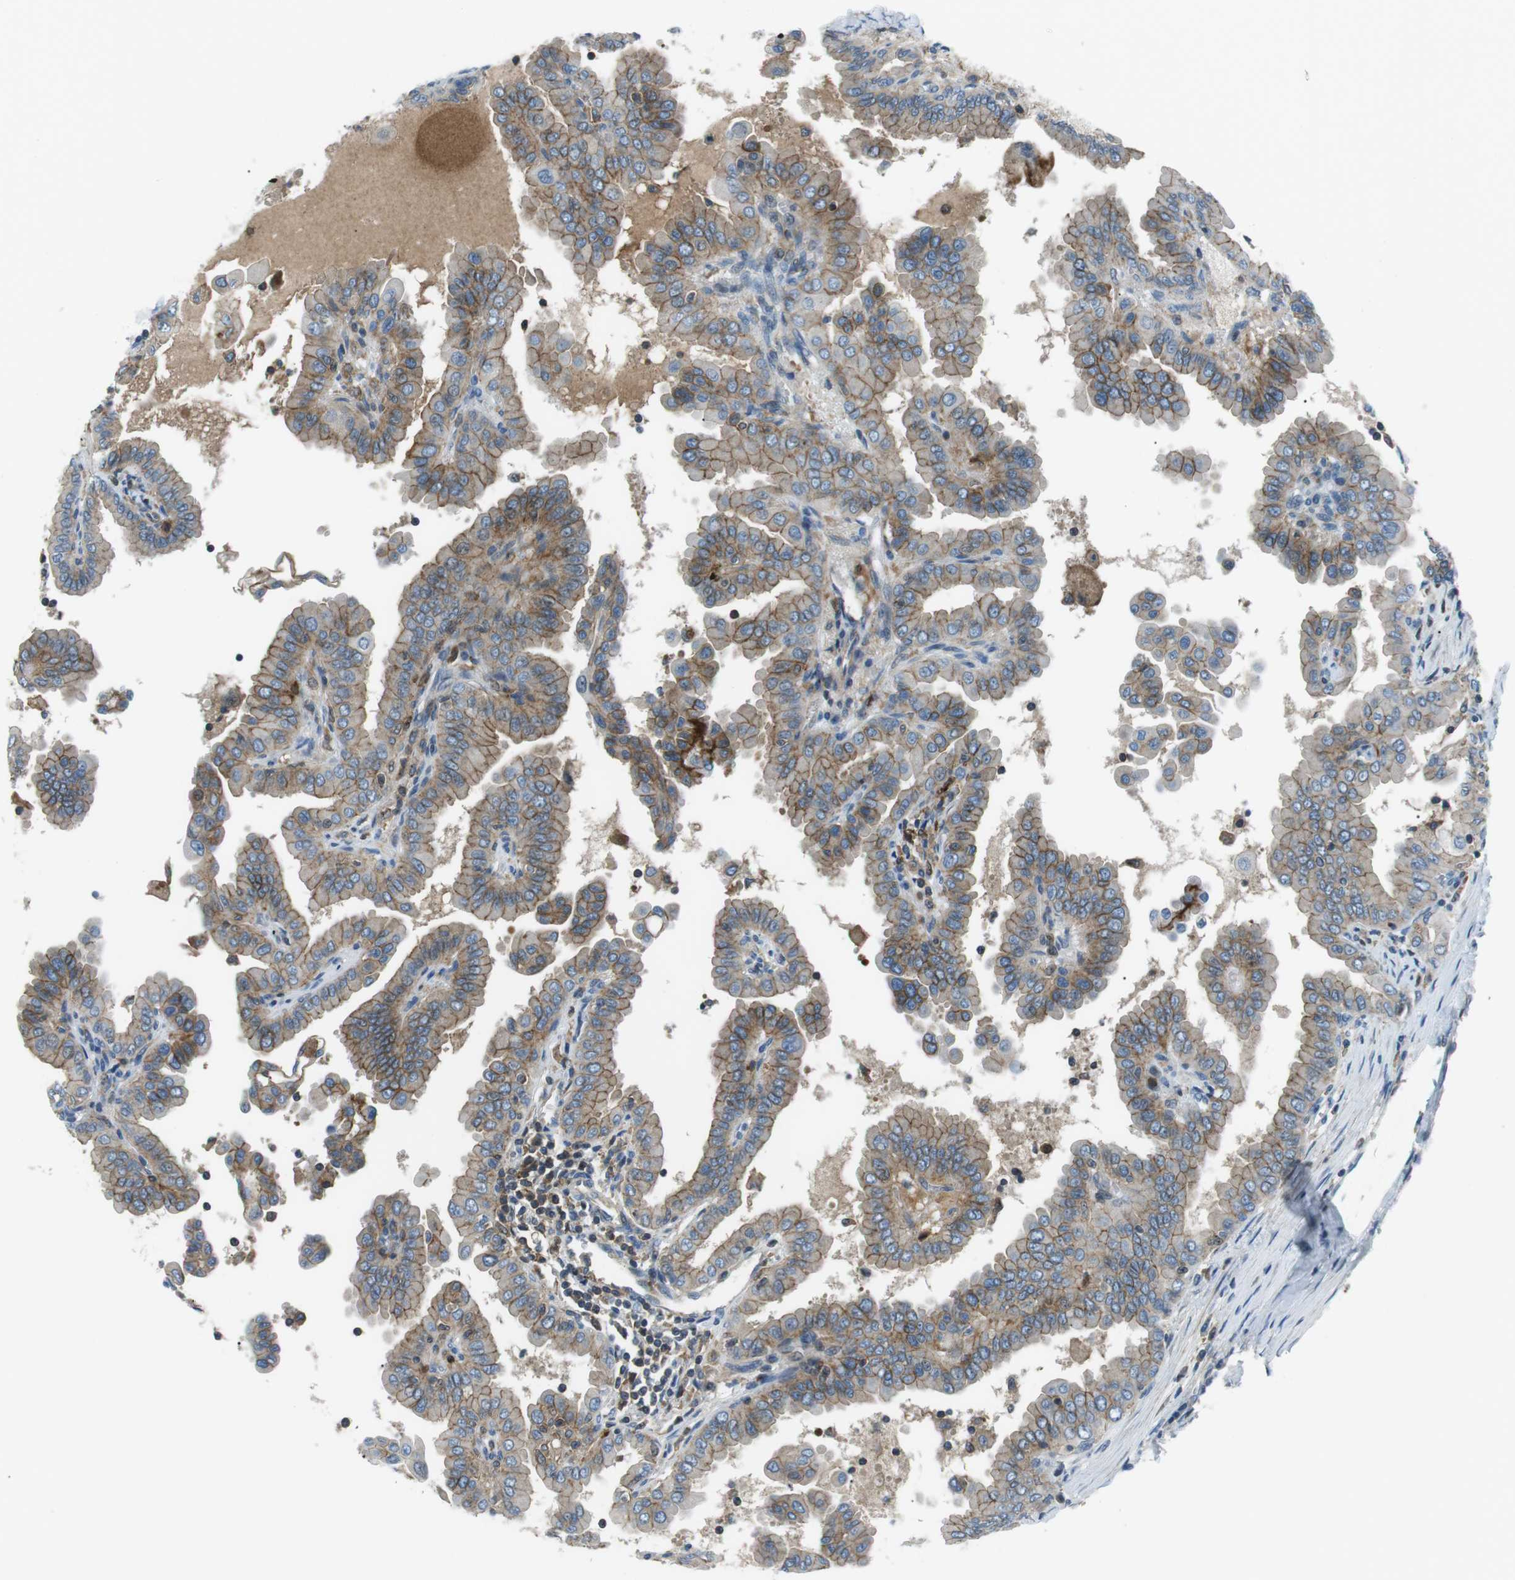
{"staining": {"intensity": "moderate", "quantity": ">75%", "location": "cytoplasmic/membranous"}, "tissue": "thyroid cancer", "cell_type": "Tumor cells", "image_type": "cancer", "snomed": [{"axis": "morphology", "description": "Papillary adenocarcinoma, NOS"}, {"axis": "topography", "description": "Thyroid gland"}], "caption": "Immunohistochemical staining of human papillary adenocarcinoma (thyroid) shows moderate cytoplasmic/membranous protein expression in about >75% of tumor cells. The staining was performed using DAB (3,3'-diaminobenzidine) to visualize the protein expression in brown, while the nuclei were stained in blue with hematoxylin (Magnification: 20x).", "gene": "ARVCF", "patient": {"sex": "male", "age": 33}}